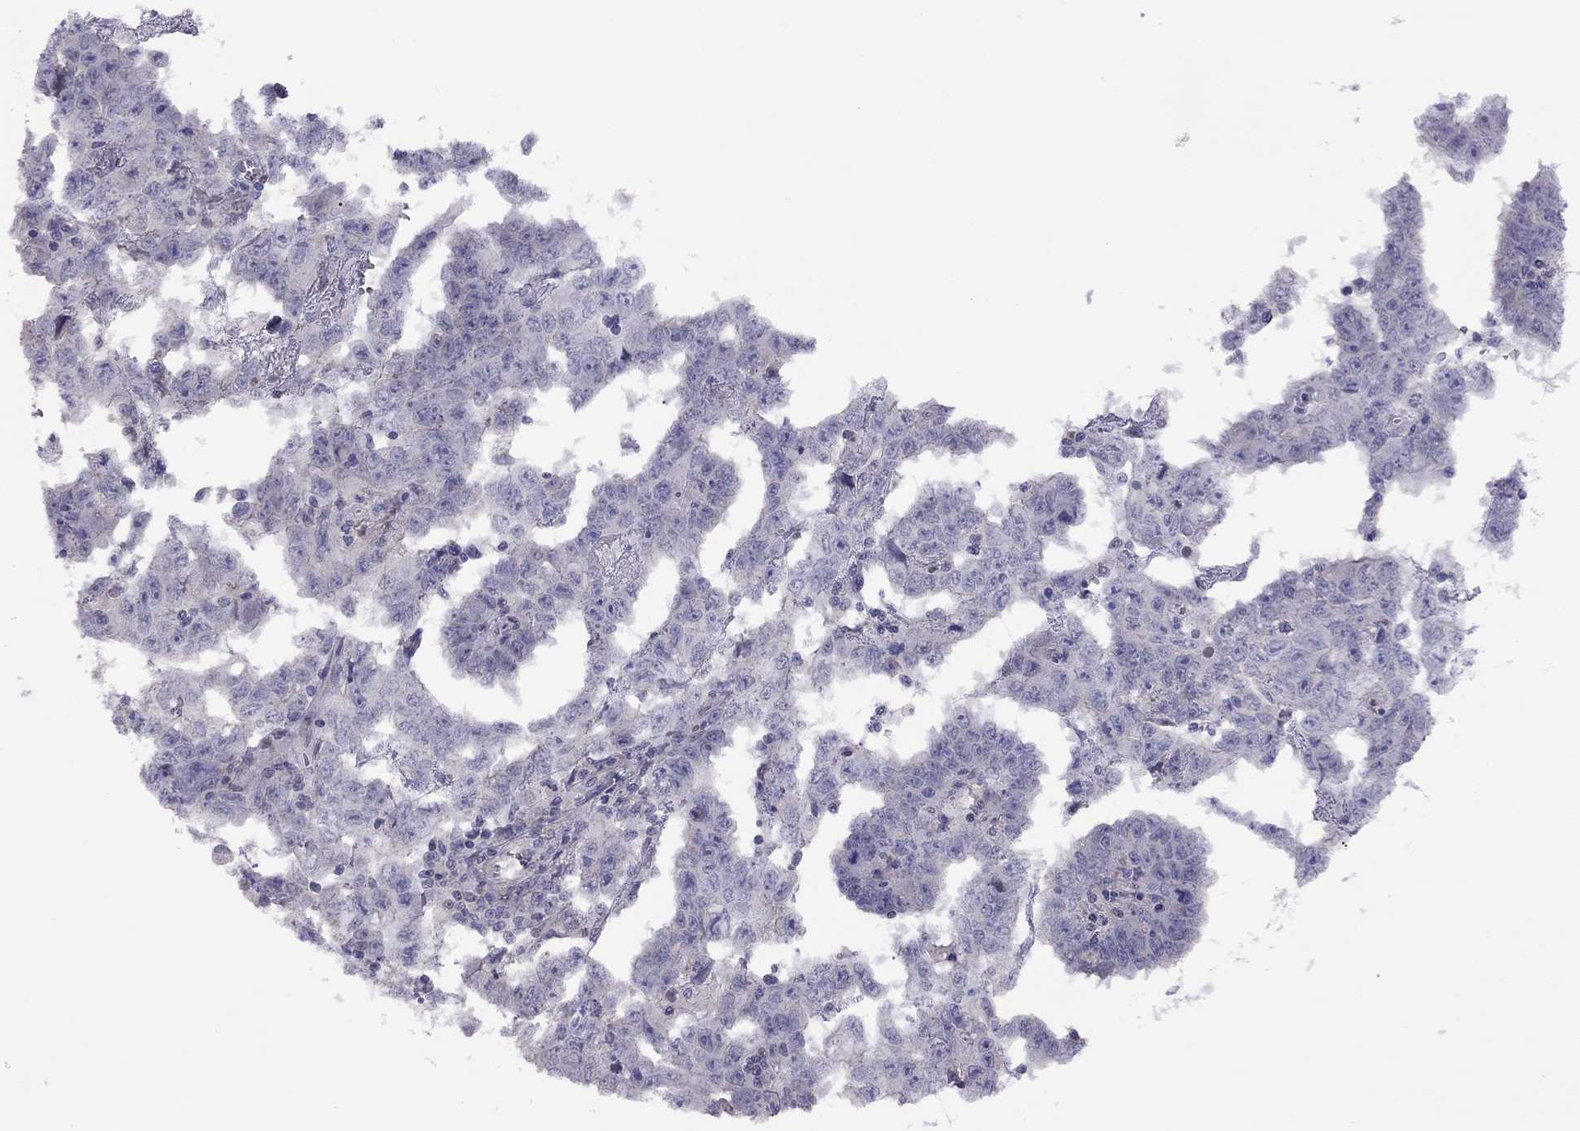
{"staining": {"intensity": "negative", "quantity": "none", "location": "none"}, "tissue": "testis cancer", "cell_type": "Tumor cells", "image_type": "cancer", "snomed": [{"axis": "morphology", "description": "Carcinoma, Embryonal, NOS"}, {"axis": "topography", "description": "Testis"}], "caption": "There is no significant expression in tumor cells of testis cancer.", "gene": "SYTL2", "patient": {"sex": "male", "age": 22}}